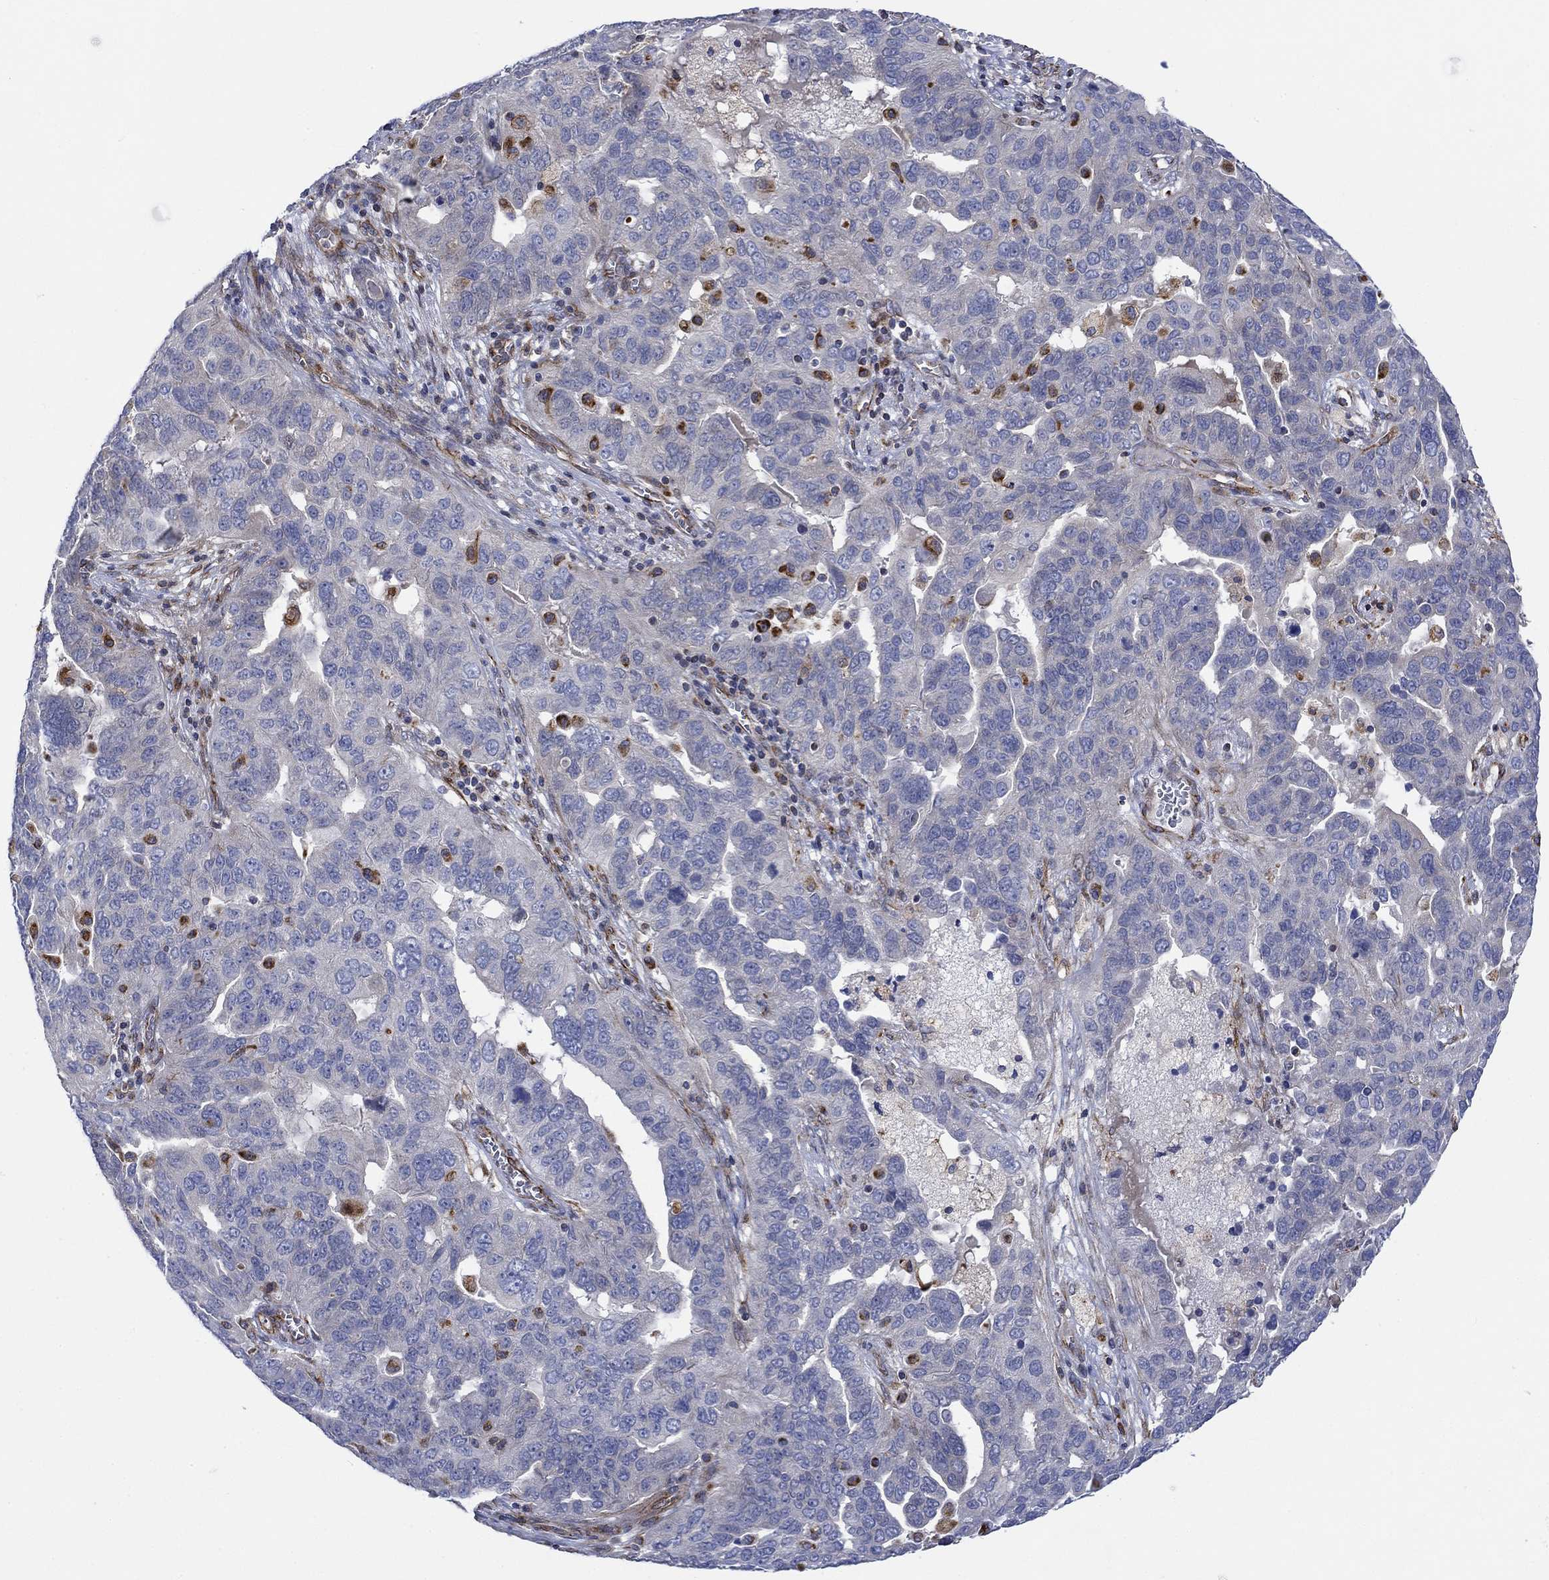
{"staining": {"intensity": "strong", "quantity": "<25%", "location": "cytoplasmic/membranous,nuclear"}, "tissue": "ovarian cancer", "cell_type": "Tumor cells", "image_type": "cancer", "snomed": [{"axis": "morphology", "description": "Carcinoma, endometroid"}, {"axis": "topography", "description": "Soft tissue"}, {"axis": "topography", "description": "Ovary"}], "caption": "Endometroid carcinoma (ovarian) stained with immunohistochemistry (IHC) displays strong cytoplasmic/membranous and nuclear staining in about <25% of tumor cells.", "gene": "CAMK1D", "patient": {"sex": "female", "age": 52}}